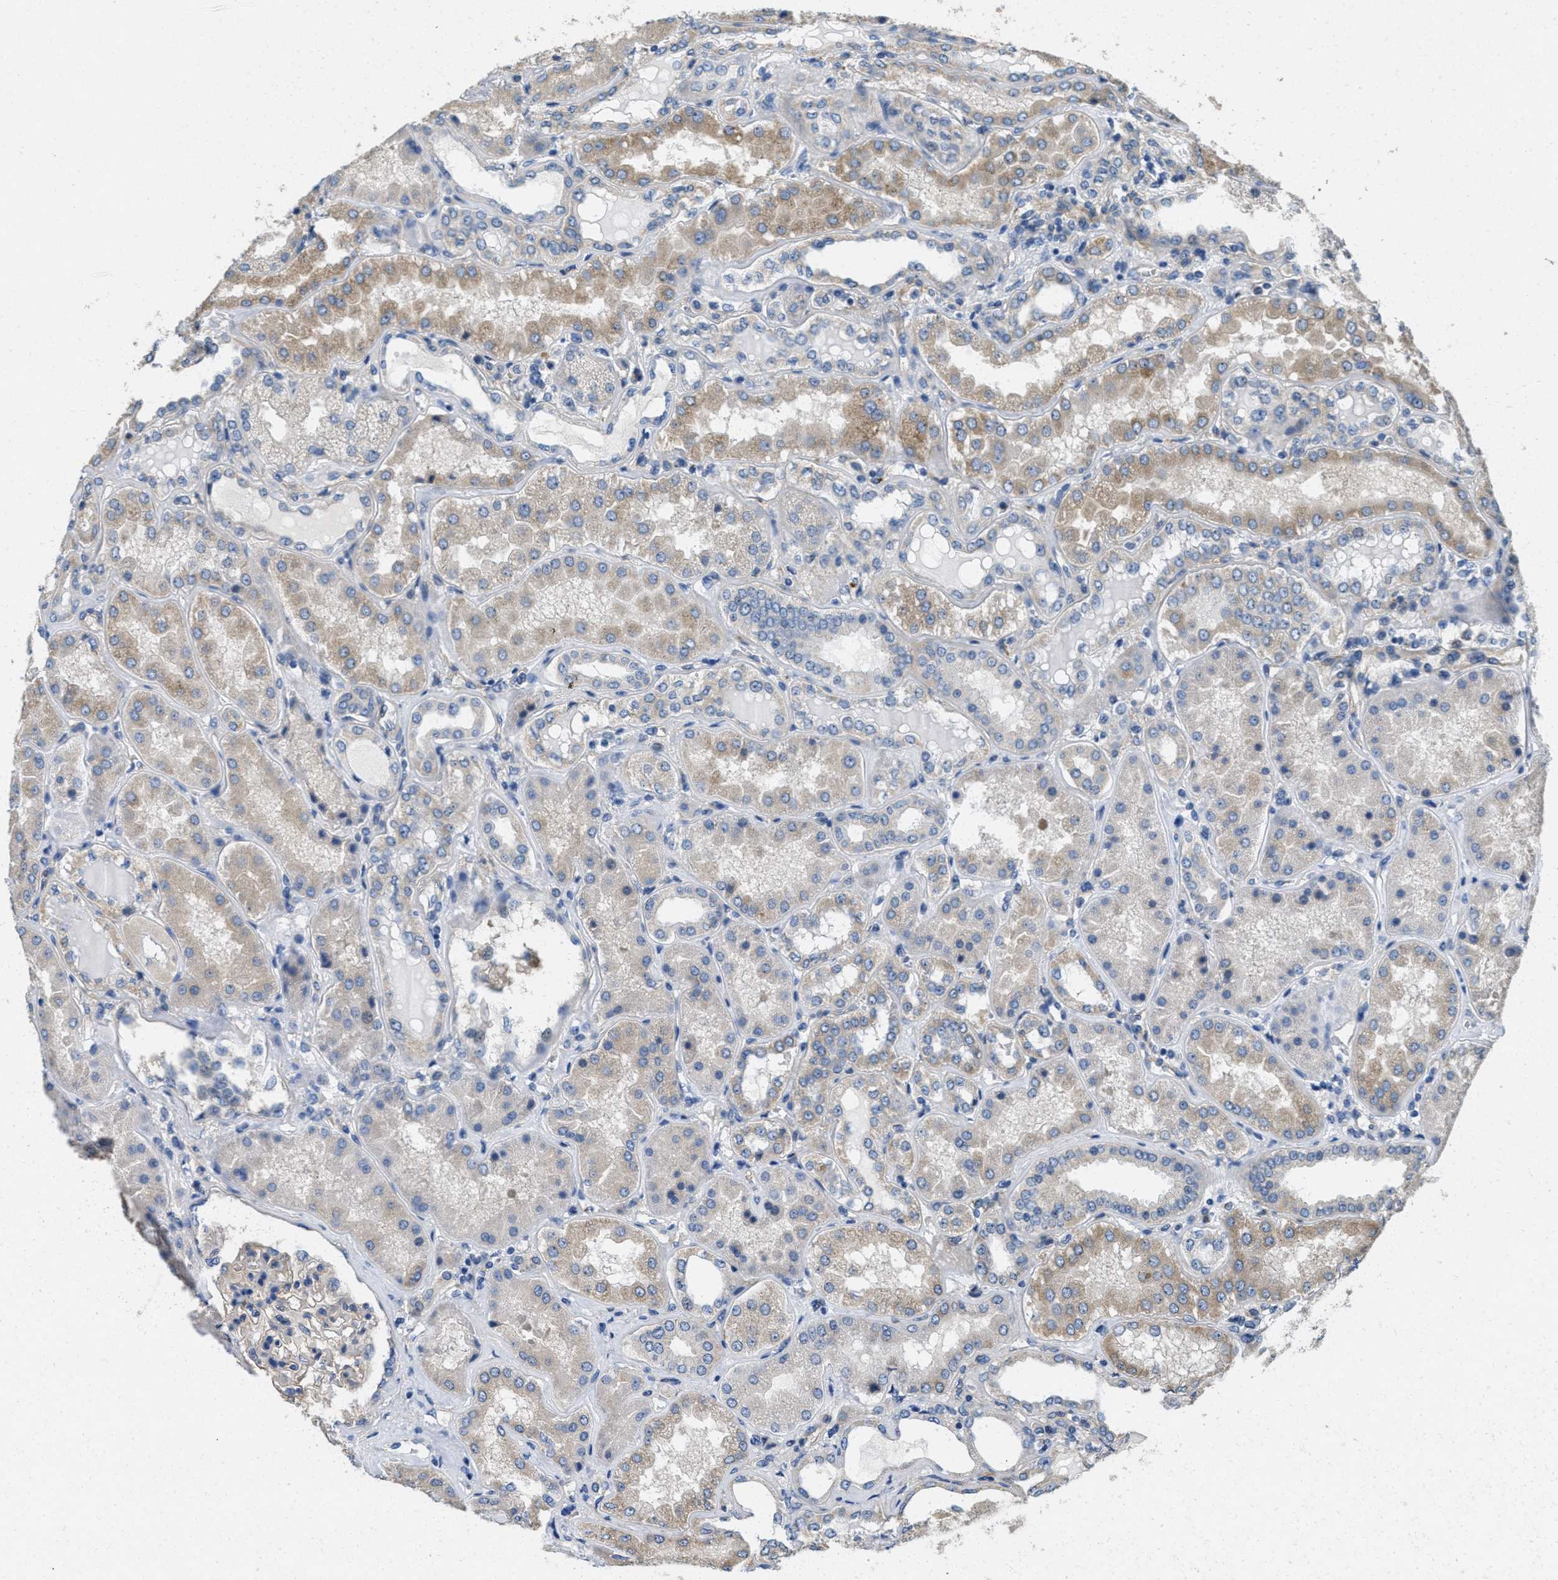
{"staining": {"intensity": "weak", "quantity": ">75%", "location": "cytoplasmic/membranous"}, "tissue": "kidney", "cell_type": "Cells in glomeruli", "image_type": "normal", "snomed": [{"axis": "morphology", "description": "Normal tissue, NOS"}, {"axis": "topography", "description": "Kidney"}], "caption": "Cells in glomeruli demonstrate weak cytoplasmic/membranous expression in approximately >75% of cells in benign kidney.", "gene": "TOMM70", "patient": {"sex": "female", "age": 56}}